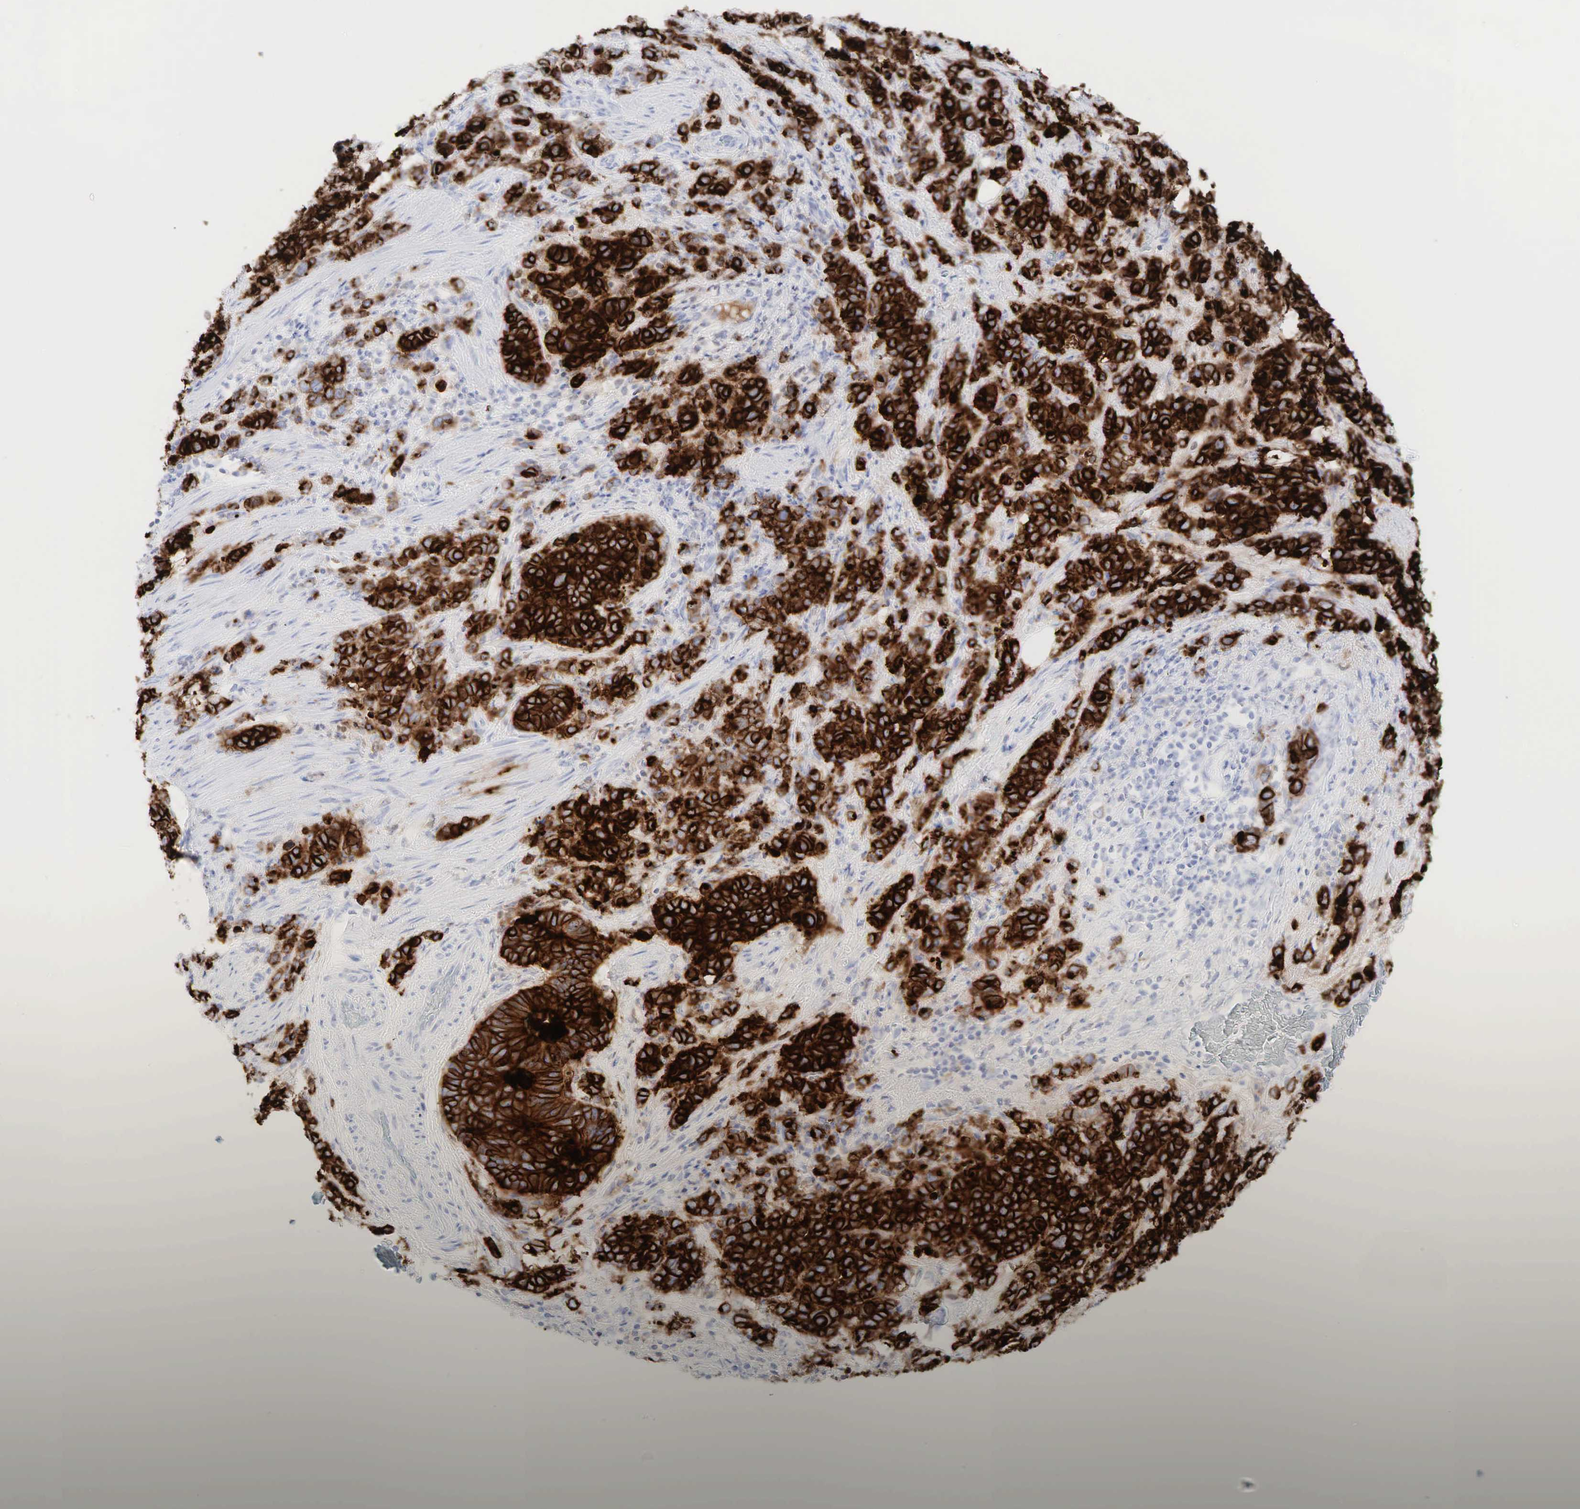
{"staining": {"intensity": "strong", "quantity": ">75%", "location": "cytoplasmic/membranous"}, "tissue": "stomach cancer", "cell_type": "Tumor cells", "image_type": "cancer", "snomed": [{"axis": "morphology", "description": "Adenocarcinoma, NOS"}, {"axis": "topography", "description": "Stomach, upper"}], "caption": "High-magnification brightfield microscopy of adenocarcinoma (stomach) stained with DAB (3,3'-diaminobenzidine) (brown) and counterstained with hematoxylin (blue). tumor cells exhibit strong cytoplasmic/membranous staining is identified in about>75% of cells.", "gene": "CEACAM5", "patient": {"sex": "male", "age": 71}}